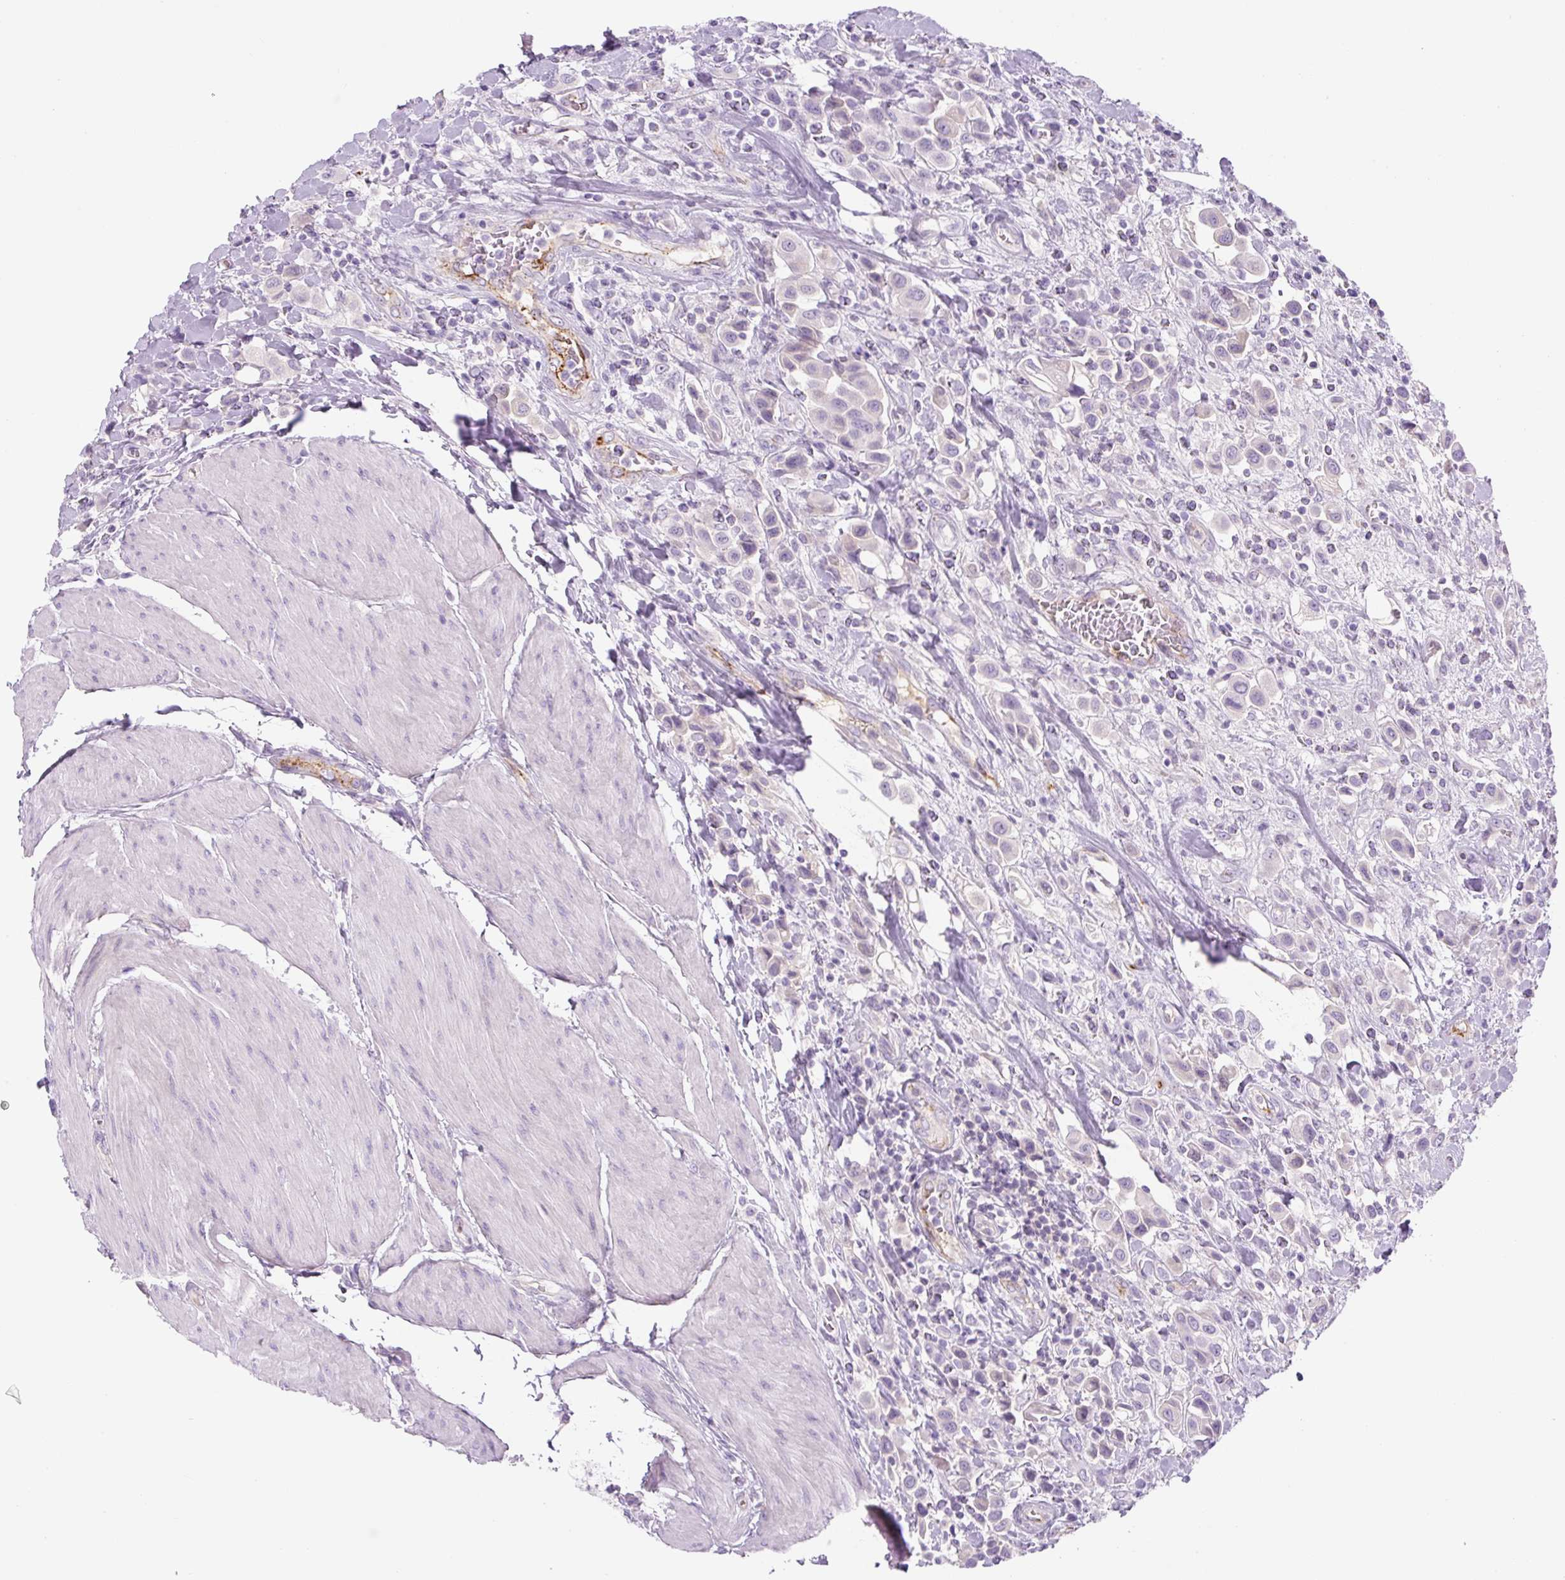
{"staining": {"intensity": "negative", "quantity": "none", "location": "none"}, "tissue": "urothelial cancer", "cell_type": "Tumor cells", "image_type": "cancer", "snomed": [{"axis": "morphology", "description": "Urothelial carcinoma, High grade"}, {"axis": "topography", "description": "Urinary bladder"}], "caption": "The photomicrograph exhibits no significant expression in tumor cells of urothelial carcinoma (high-grade).", "gene": "RSPO4", "patient": {"sex": "male", "age": 50}}